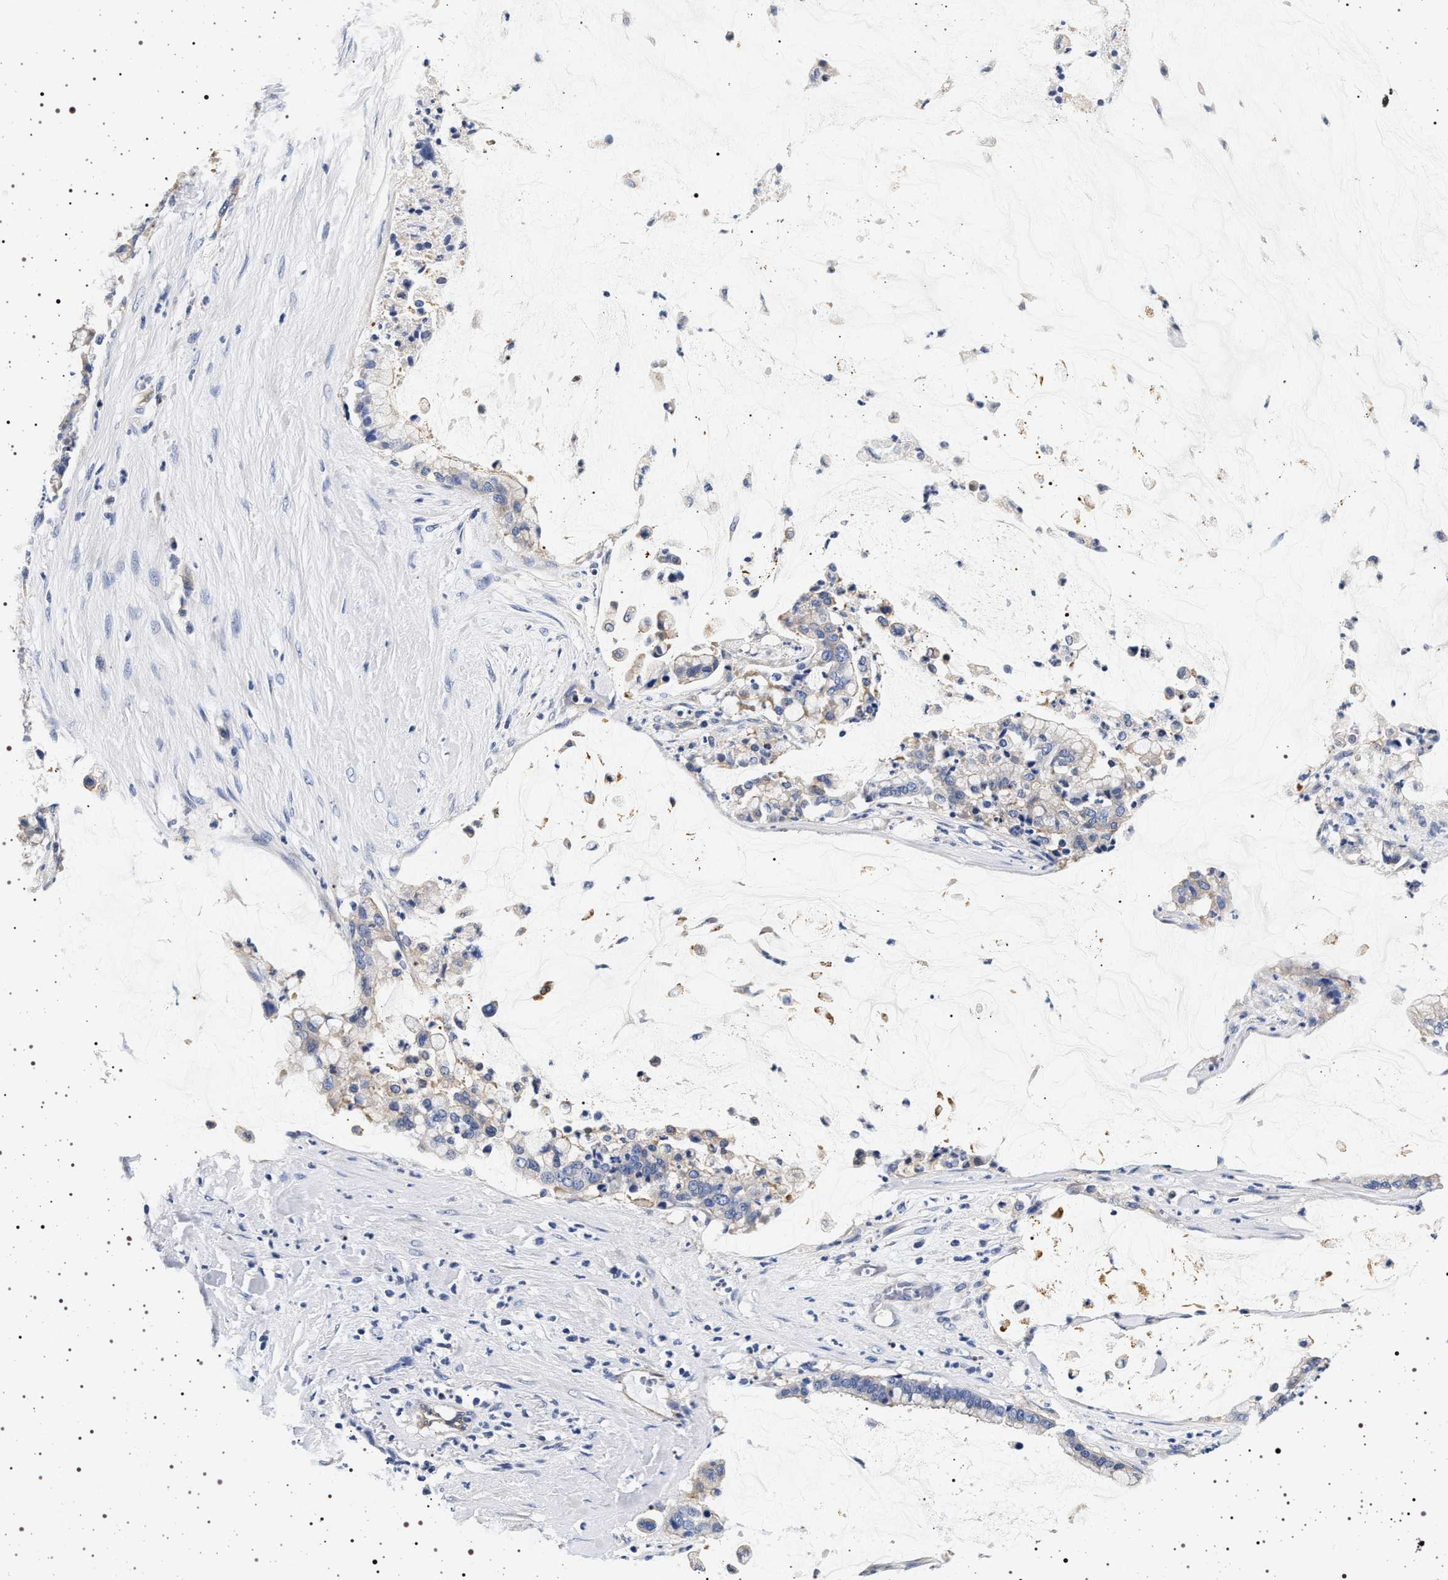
{"staining": {"intensity": "negative", "quantity": "none", "location": "none"}, "tissue": "pancreatic cancer", "cell_type": "Tumor cells", "image_type": "cancer", "snomed": [{"axis": "morphology", "description": "Adenocarcinoma, NOS"}, {"axis": "topography", "description": "Pancreas"}], "caption": "DAB immunohistochemical staining of pancreatic adenocarcinoma shows no significant staining in tumor cells. (Immunohistochemistry, brightfield microscopy, high magnification).", "gene": "HSD17B1", "patient": {"sex": "male", "age": 41}}